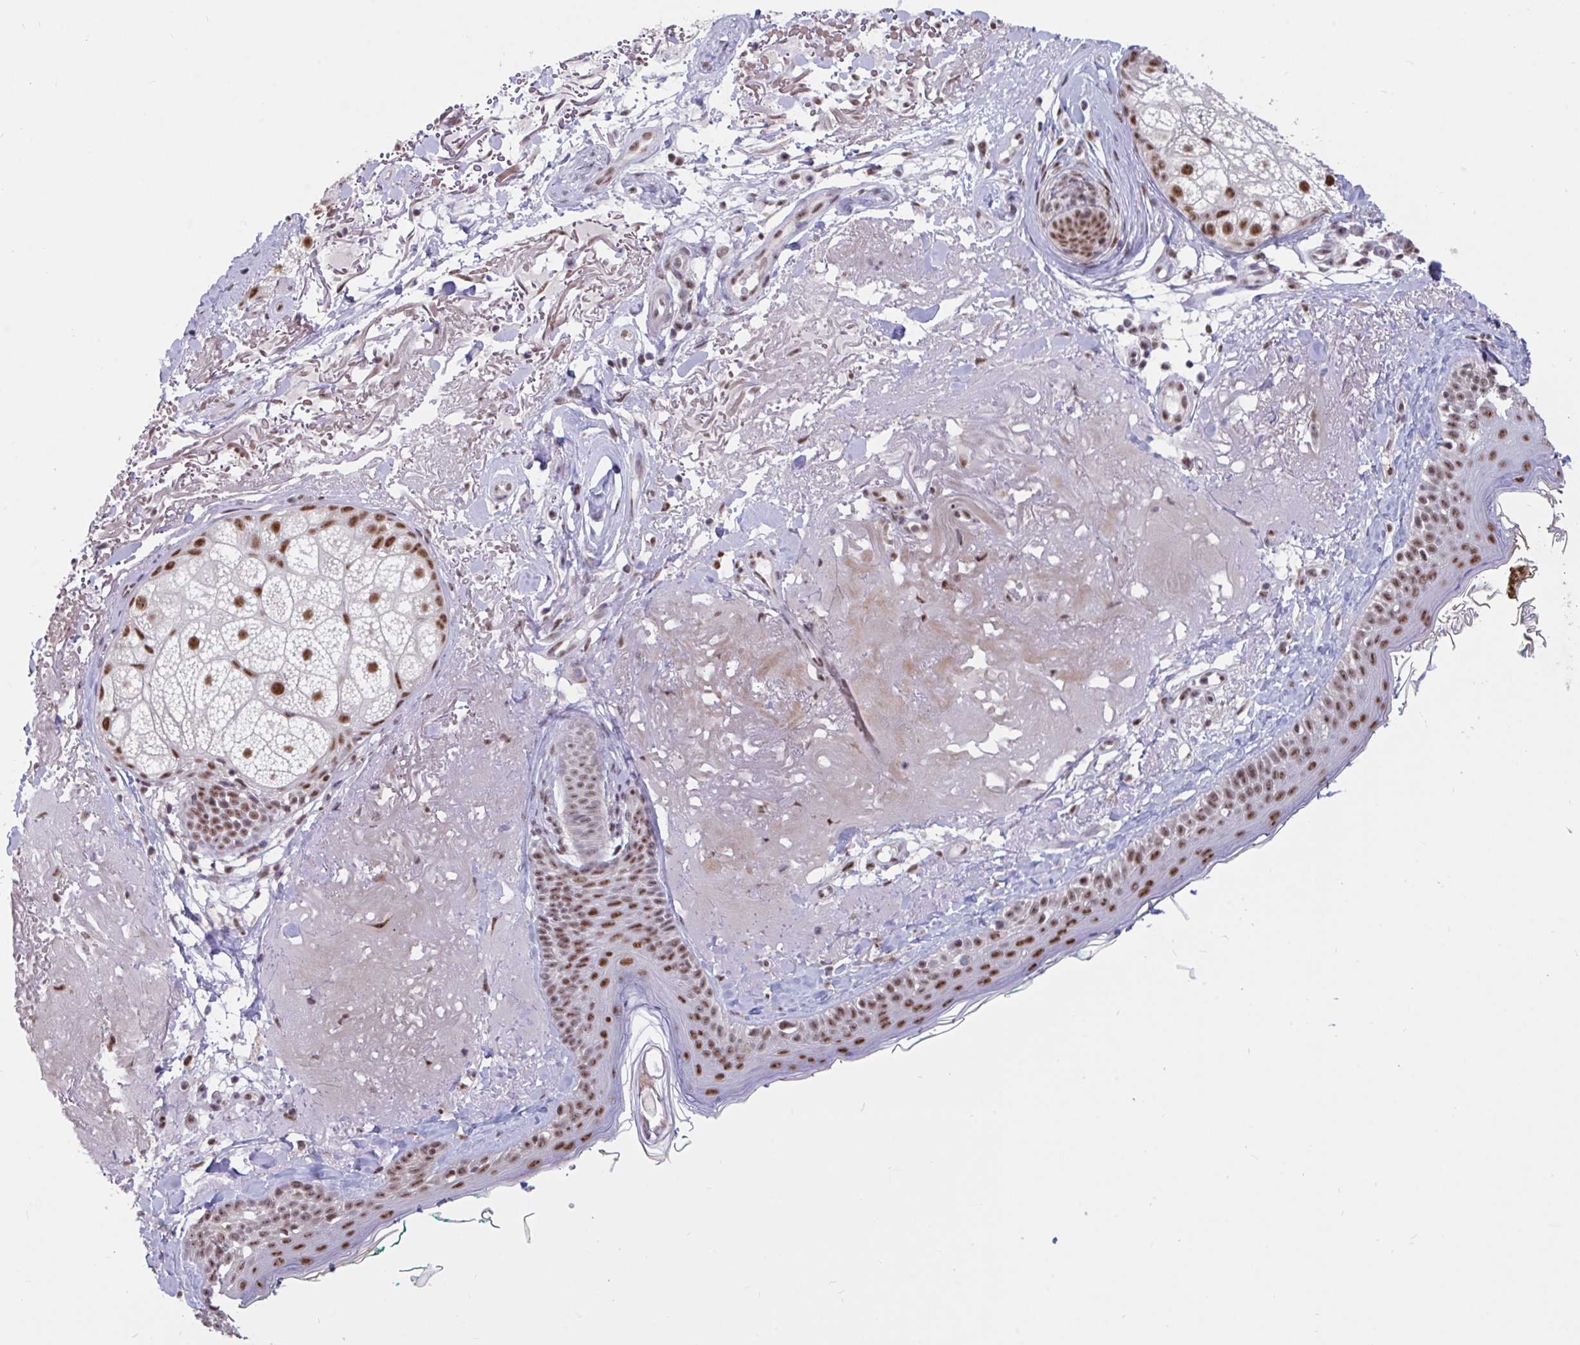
{"staining": {"intensity": "moderate", "quantity": "25%-75%", "location": "nuclear"}, "tissue": "skin", "cell_type": "Fibroblasts", "image_type": "normal", "snomed": [{"axis": "morphology", "description": "Normal tissue, NOS"}, {"axis": "topography", "description": "Skin"}], "caption": "Skin stained for a protein displays moderate nuclear positivity in fibroblasts. (IHC, brightfield microscopy, high magnification).", "gene": "DDX39A", "patient": {"sex": "male", "age": 73}}